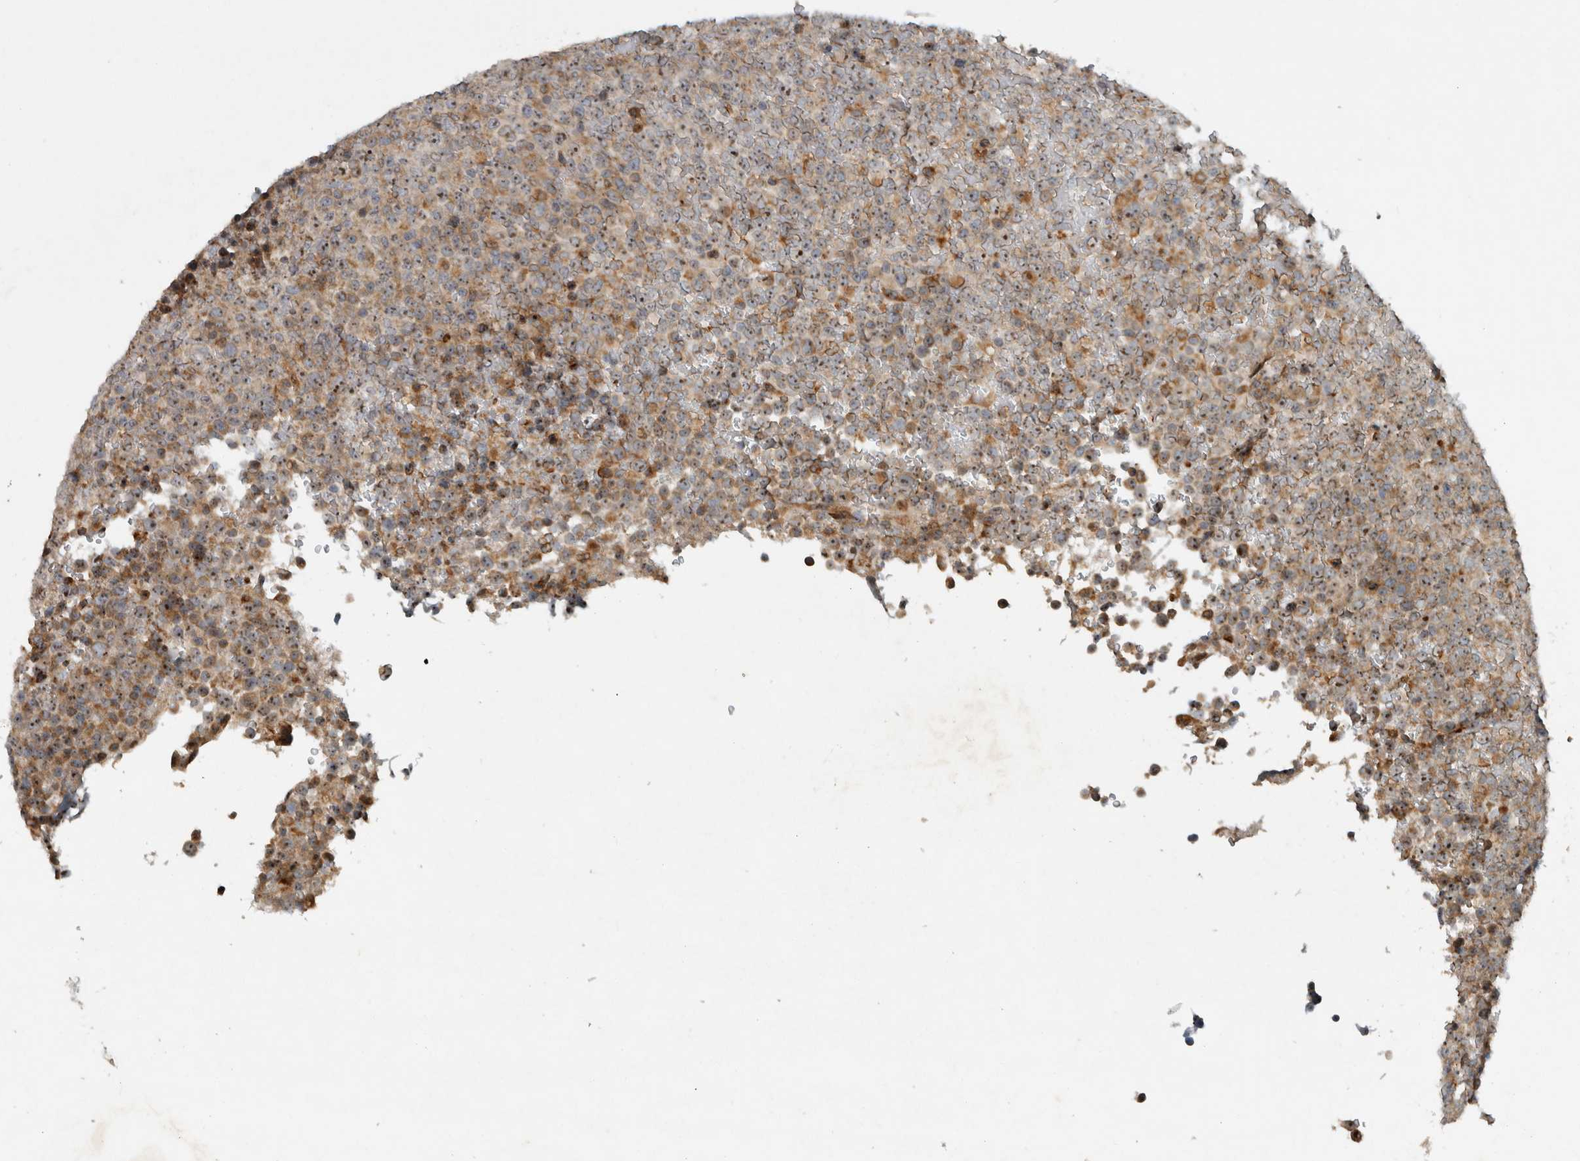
{"staining": {"intensity": "moderate", "quantity": ">75%", "location": "nuclear"}, "tissue": "lymphoma", "cell_type": "Tumor cells", "image_type": "cancer", "snomed": [{"axis": "morphology", "description": "Malignant lymphoma, non-Hodgkin's type, High grade"}, {"axis": "topography", "description": "Lymph node"}], "caption": "Tumor cells demonstrate medium levels of moderate nuclear staining in approximately >75% of cells in human malignant lymphoma, non-Hodgkin's type (high-grade). (IHC, brightfield microscopy, high magnification).", "gene": "GPR137B", "patient": {"sex": "male", "age": 13}}